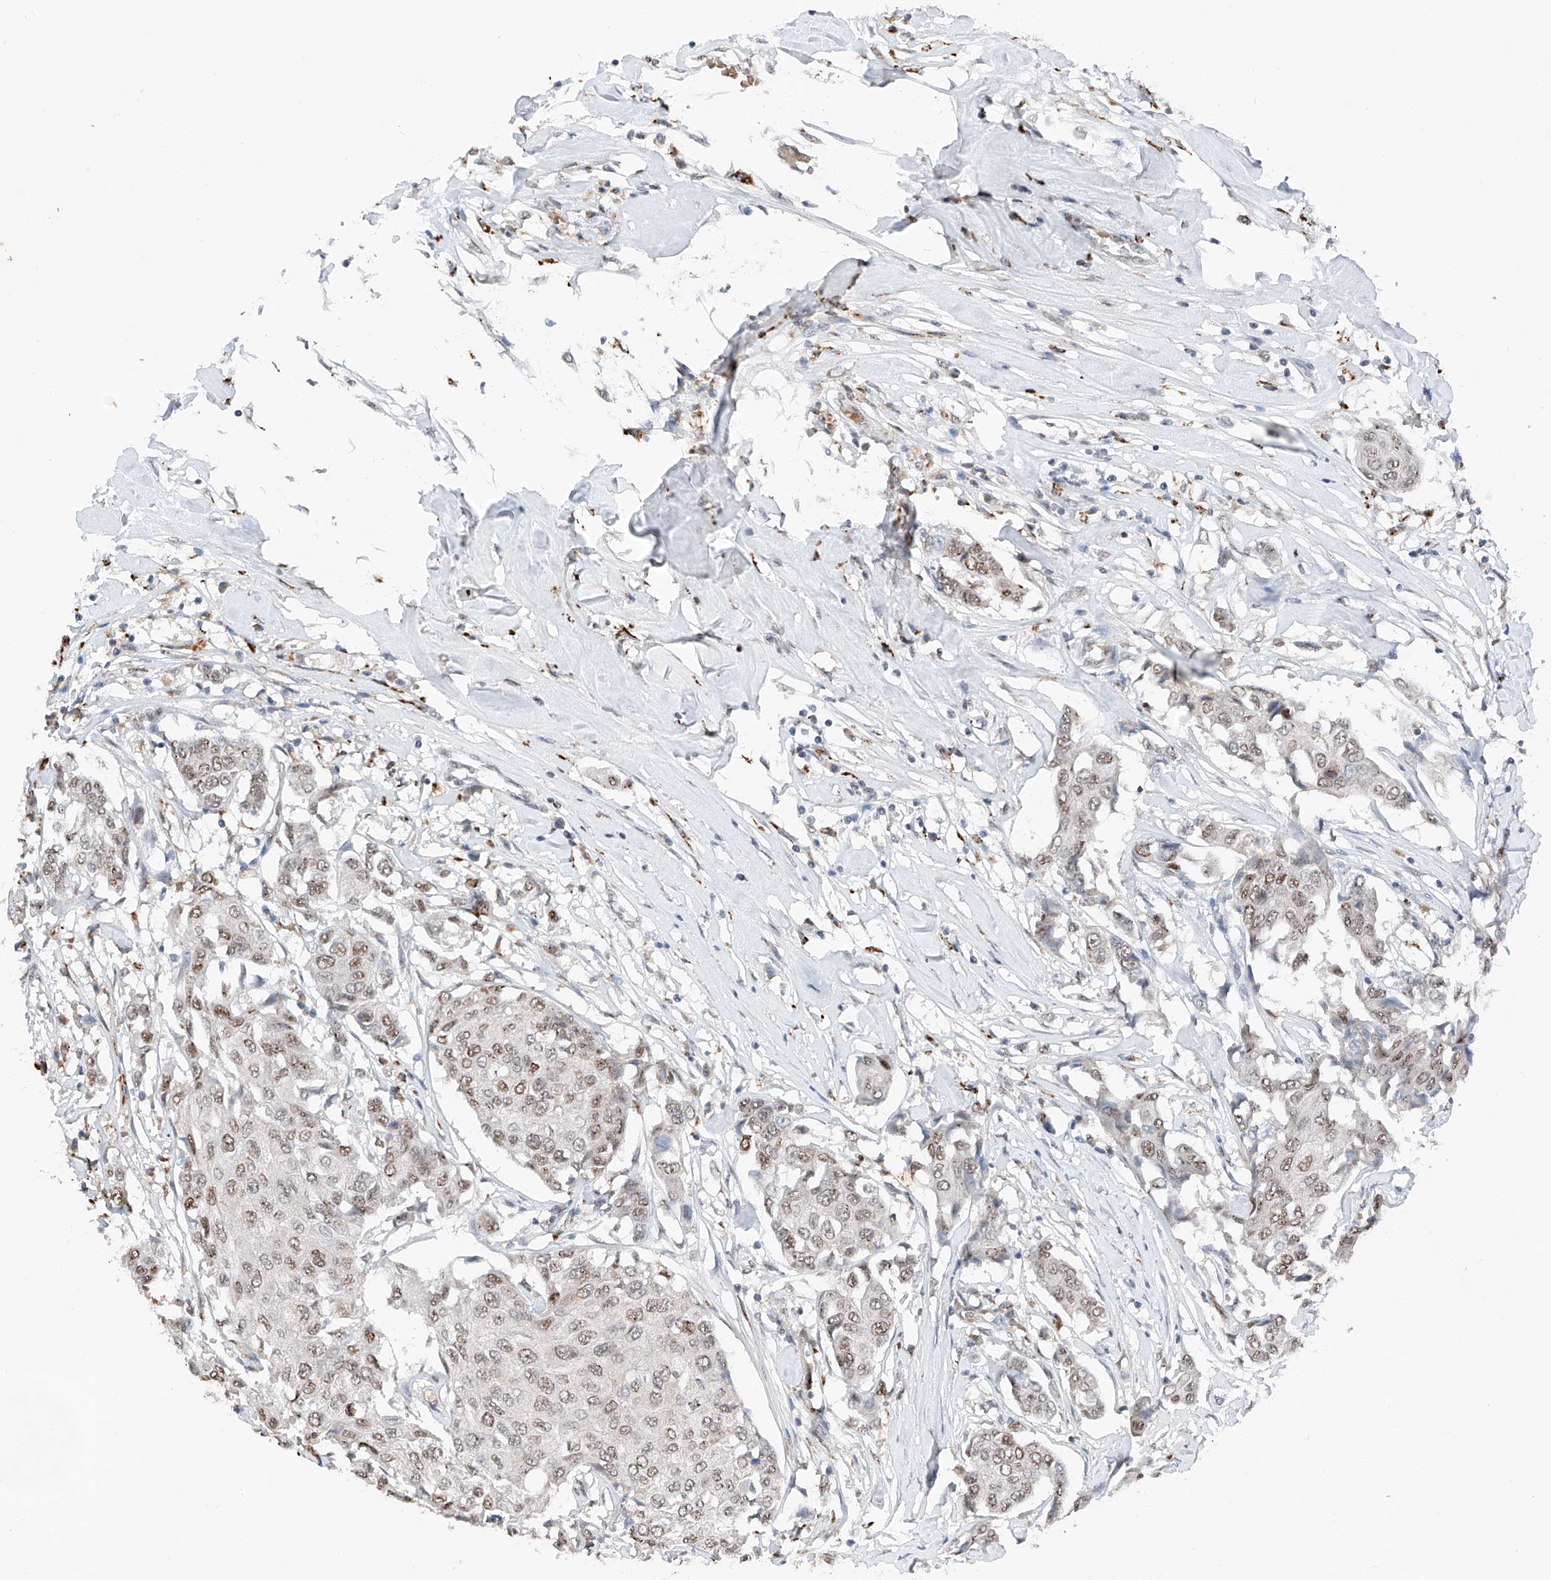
{"staining": {"intensity": "moderate", "quantity": ">75%", "location": "nuclear"}, "tissue": "breast cancer", "cell_type": "Tumor cells", "image_type": "cancer", "snomed": [{"axis": "morphology", "description": "Duct carcinoma"}, {"axis": "topography", "description": "Breast"}], "caption": "A brown stain labels moderate nuclear expression of a protein in human infiltrating ductal carcinoma (breast) tumor cells.", "gene": "TBX4", "patient": {"sex": "female", "age": 80}}